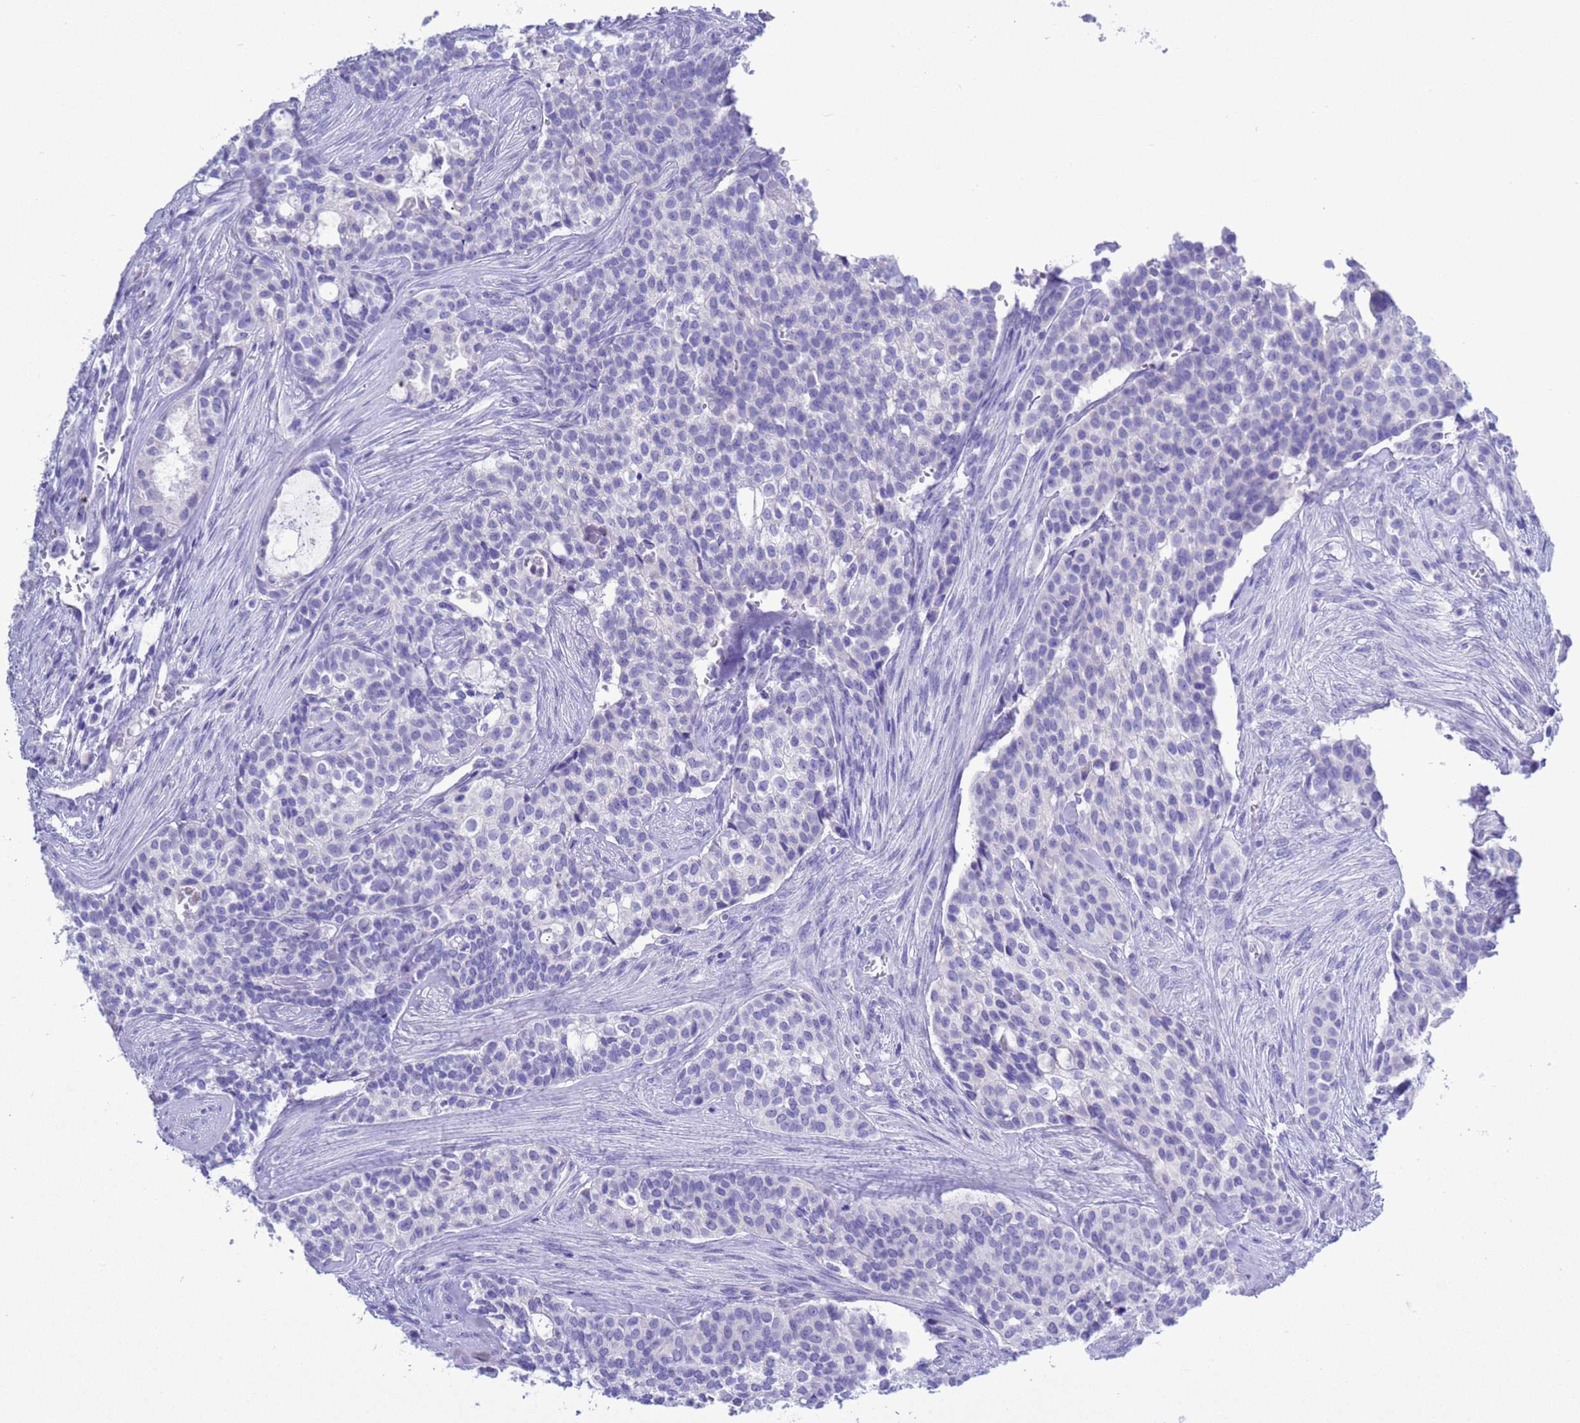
{"staining": {"intensity": "negative", "quantity": "none", "location": "none"}, "tissue": "head and neck cancer", "cell_type": "Tumor cells", "image_type": "cancer", "snomed": [{"axis": "morphology", "description": "Adenocarcinoma, NOS"}, {"axis": "topography", "description": "Head-Neck"}], "caption": "Photomicrograph shows no significant protein positivity in tumor cells of adenocarcinoma (head and neck).", "gene": "GSTM1", "patient": {"sex": "male", "age": 81}}